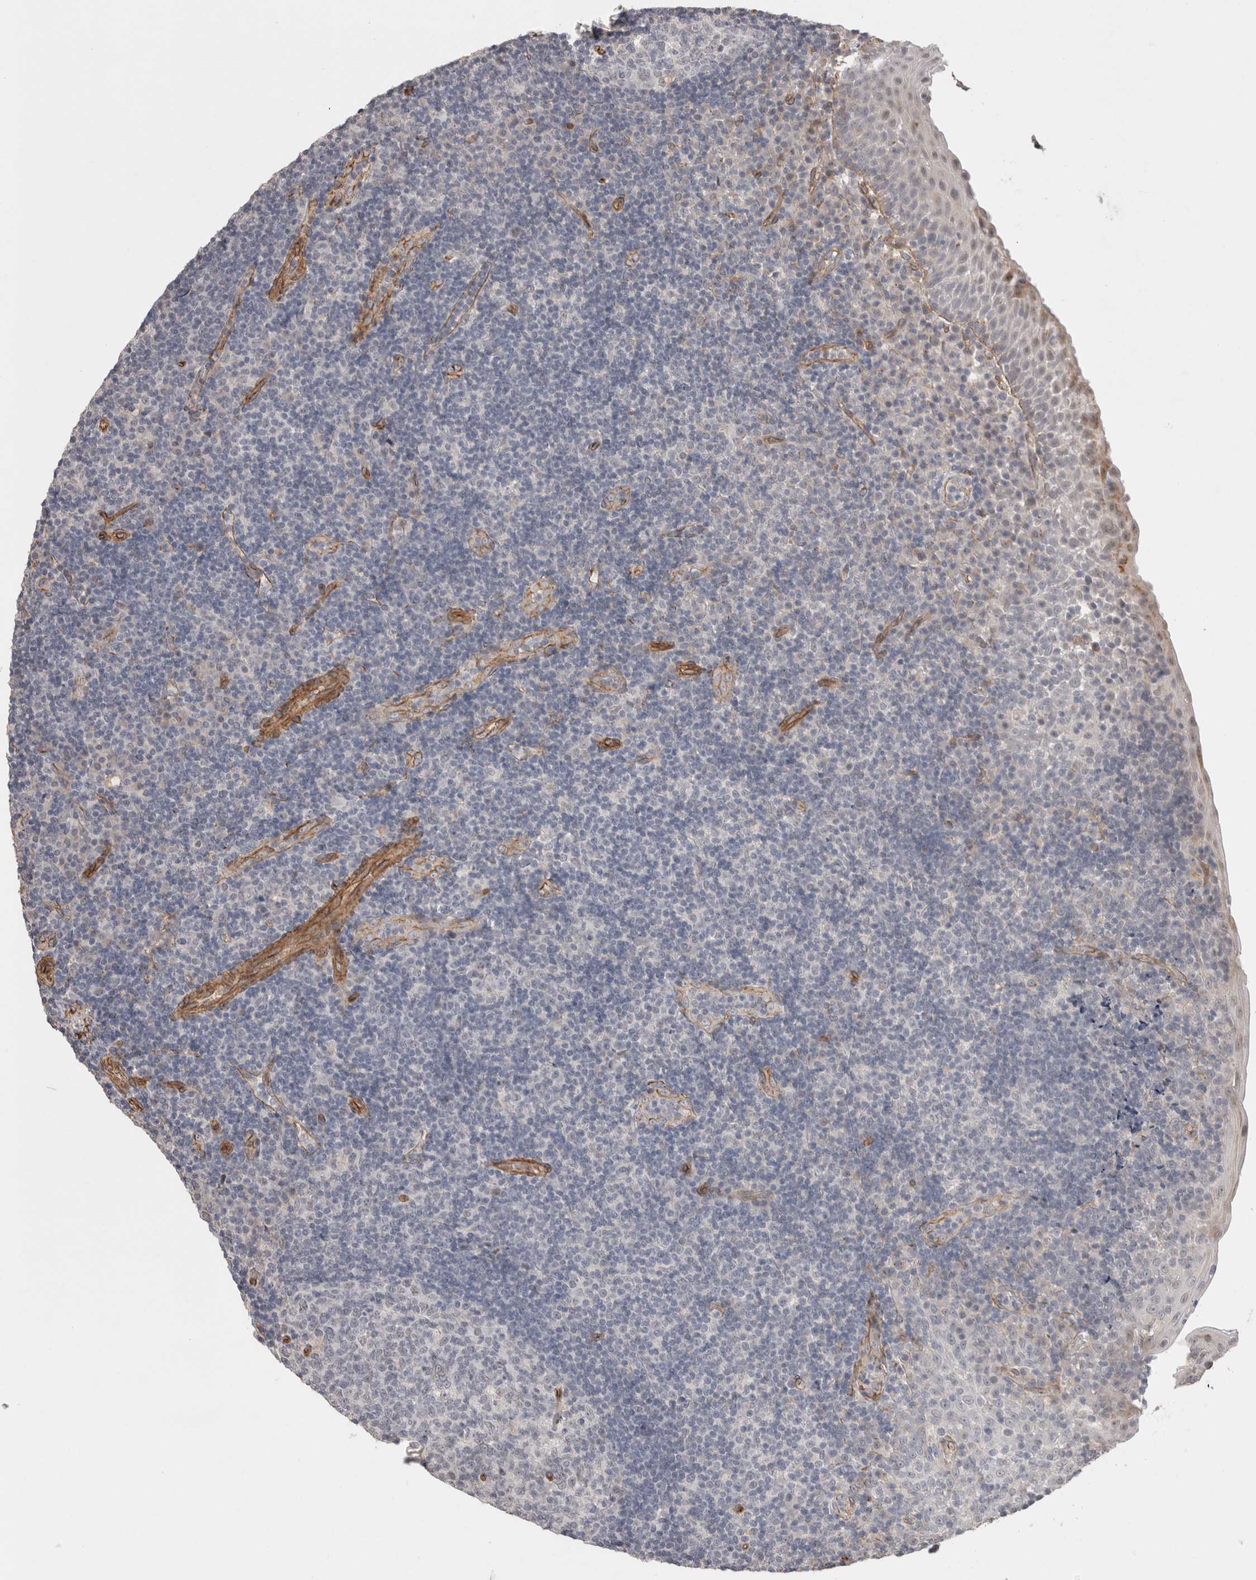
{"staining": {"intensity": "negative", "quantity": "none", "location": "none"}, "tissue": "tonsil", "cell_type": "Germinal center cells", "image_type": "normal", "snomed": [{"axis": "morphology", "description": "Normal tissue, NOS"}, {"axis": "topography", "description": "Tonsil"}], "caption": "Micrograph shows no significant protein expression in germinal center cells of normal tonsil. (IHC, brightfield microscopy, high magnification).", "gene": "CAAP1", "patient": {"sex": "female", "age": 40}}